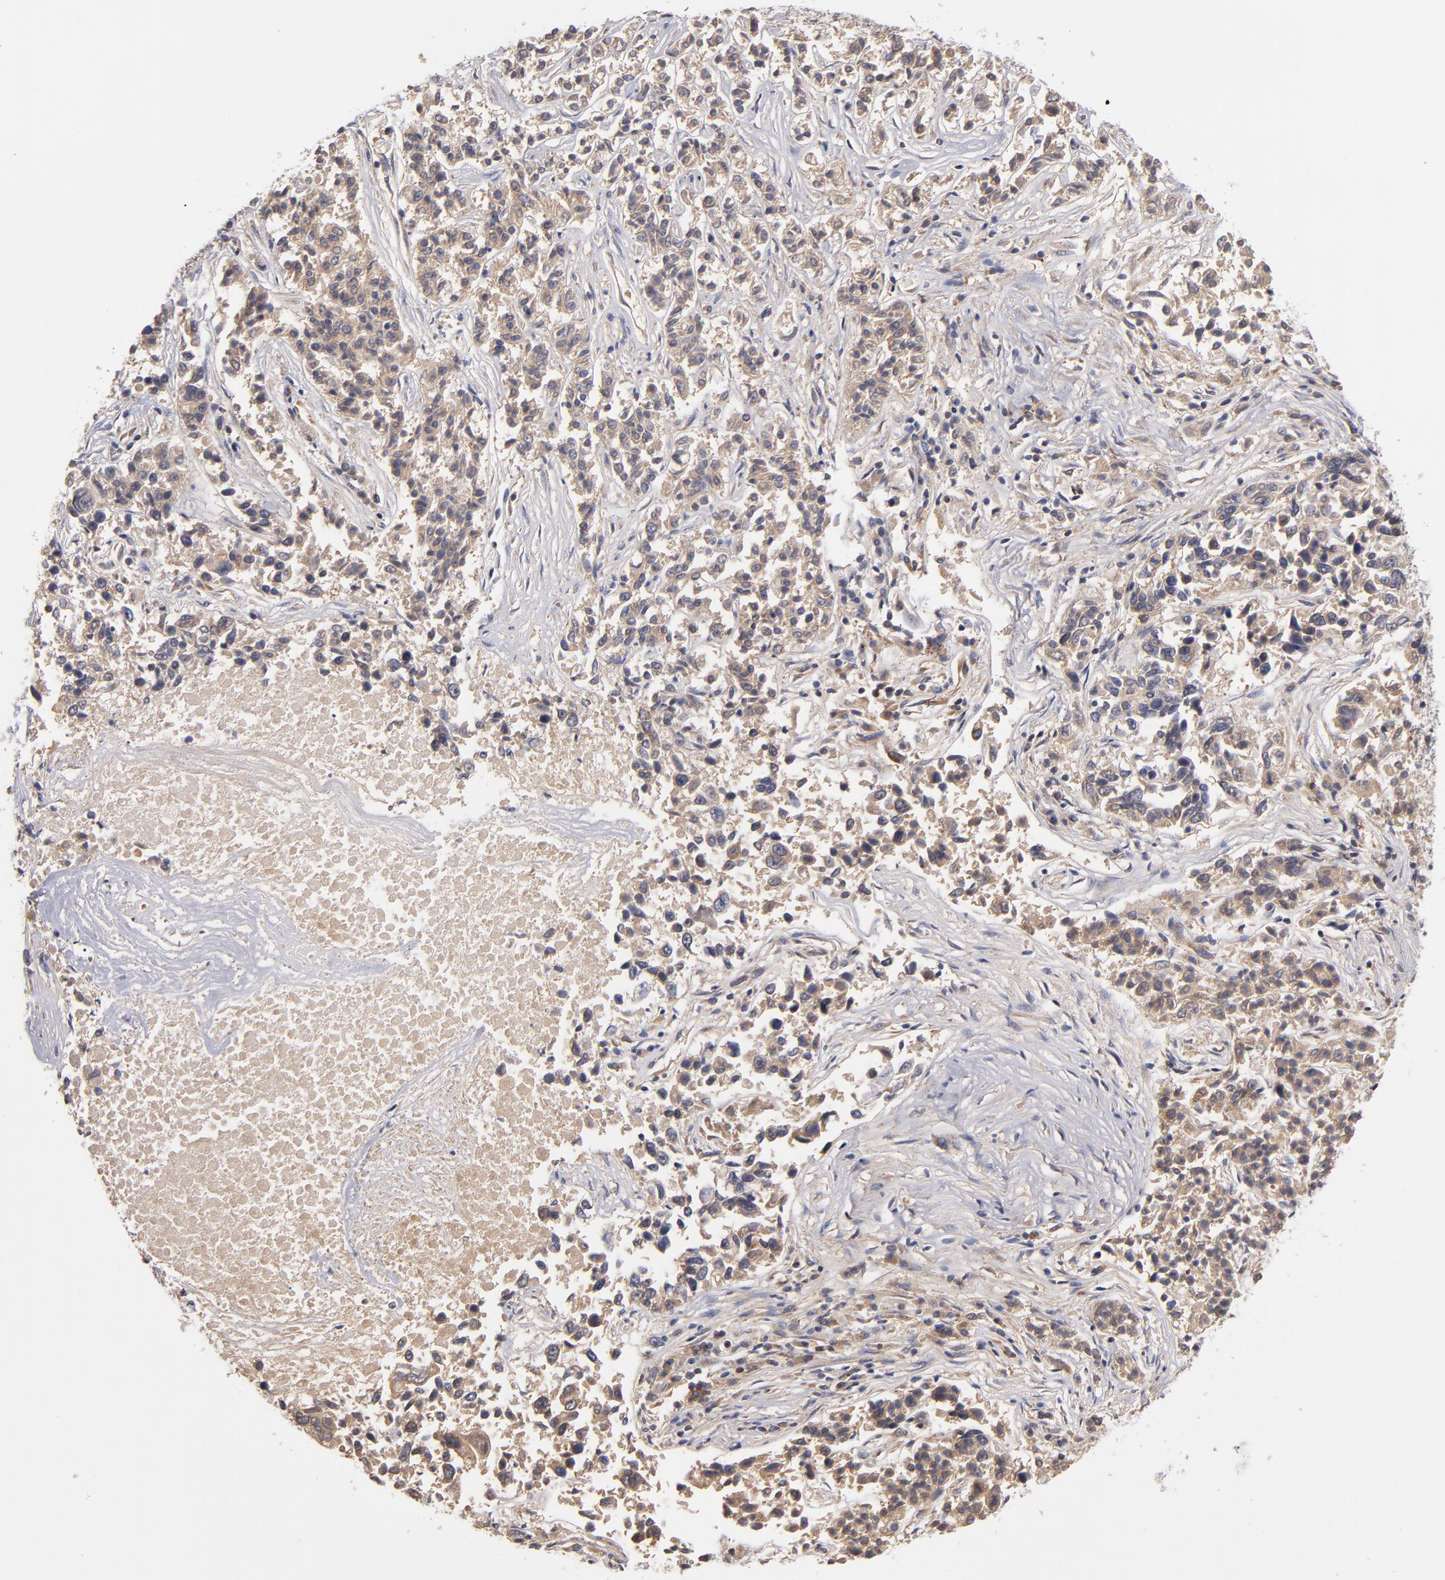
{"staining": {"intensity": "moderate", "quantity": ">75%", "location": "cytoplasmic/membranous"}, "tissue": "lung cancer", "cell_type": "Tumor cells", "image_type": "cancer", "snomed": [{"axis": "morphology", "description": "Adenocarcinoma, NOS"}, {"axis": "topography", "description": "Lung"}], "caption": "Moderate cytoplasmic/membranous positivity for a protein is appreciated in approximately >75% of tumor cells of lung cancer using immunohistochemistry (IHC).", "gene": "GMFG", "patient": {"sex": "male", "age": 84}}